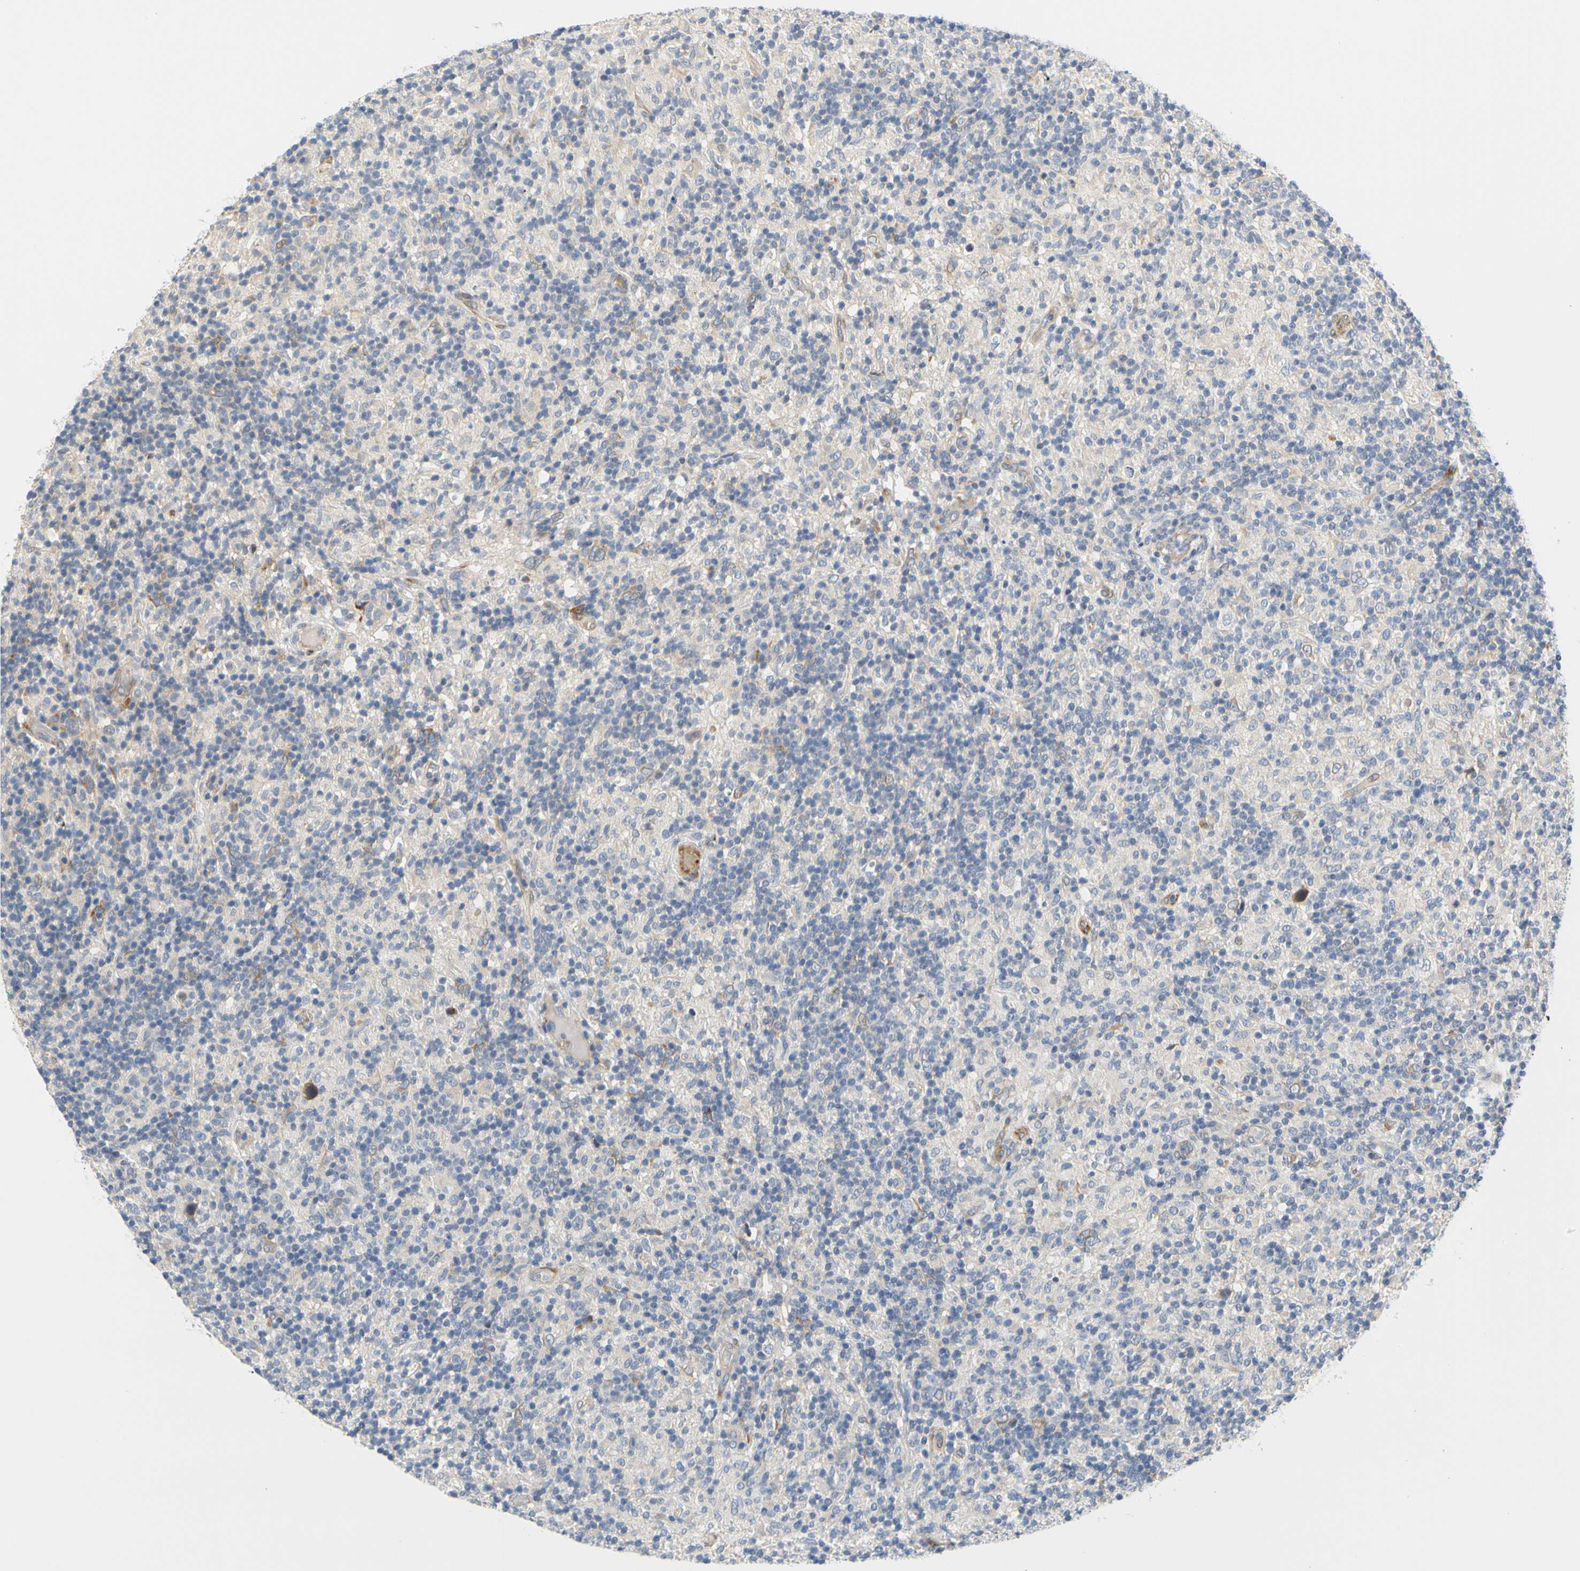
{"staining": {"intensity": "negative", "quantity": "none", "location": "none"}, "tissue": "lymphoma", "cell_type": "Tumor cells", "image_type": "cancer", "snomed": [{"axis": "morphology", "description": "Hodgkin's disease, NOS"}, {"axis": "topography", "description": "Lymph node"}], "caption": "DAB immunohistochemical staining of Hodgkin's disease demonstrates no significant expression in tumor cells.", "gene": "ZNF236", "patient": {"sex": "male", "age": 70}}